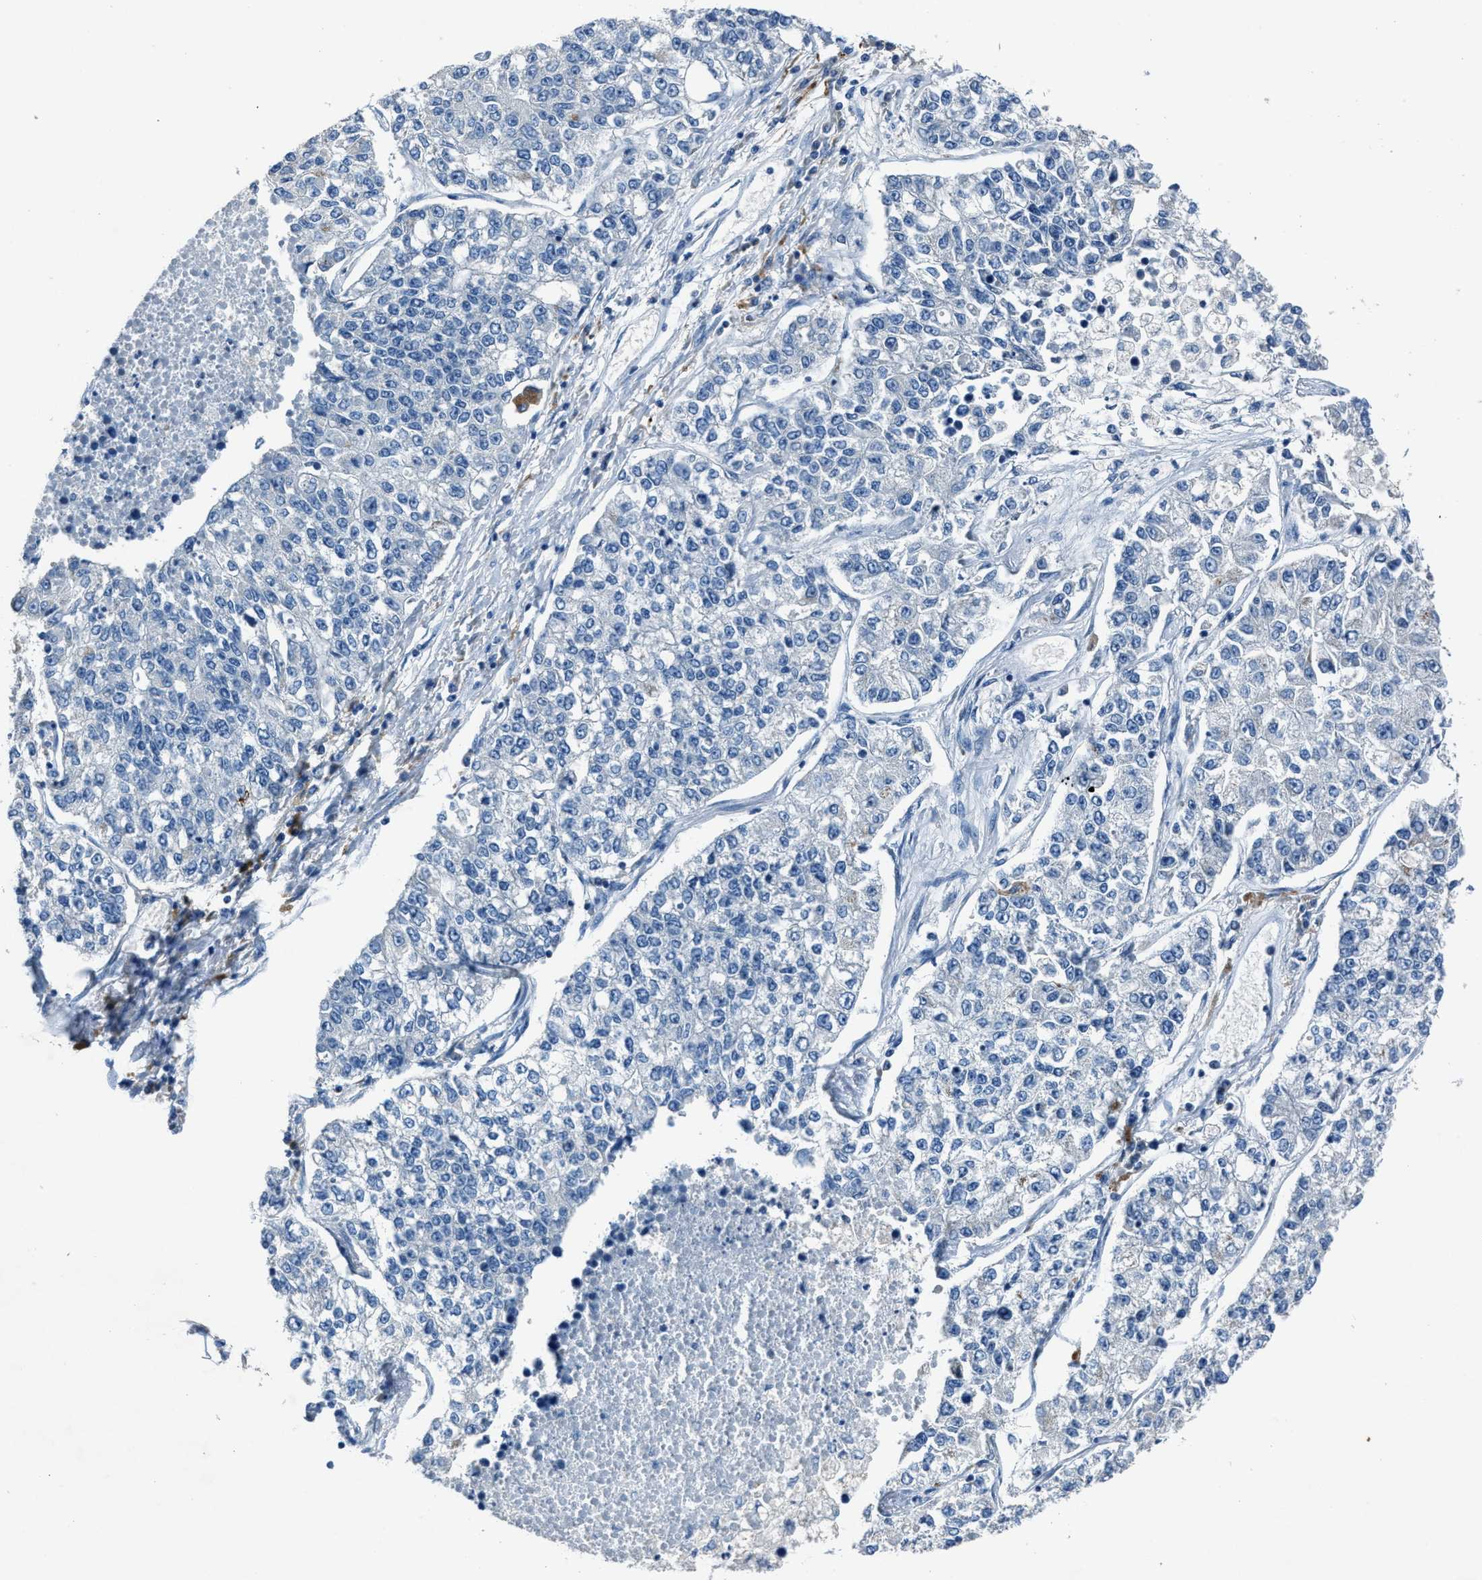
{"staining": {"intensity": "negative", "quantity": "none", "location": "none"}, "tissue": "lung cancer", "cell_type": "Tumor cells", "image_type": "cancer", "snomed": [{"axis": "morphology", "description": "Adenocarcinoma, NOS"}, {"axis": "topography", "description": "Lung"}], "caption": "Immunohistochemistry of lung cancer (adenocarcinoma) demonstrates no expression in tumor cells.", "gene": "ADAM2", "patient": {"sex": "male", "age": 49}}